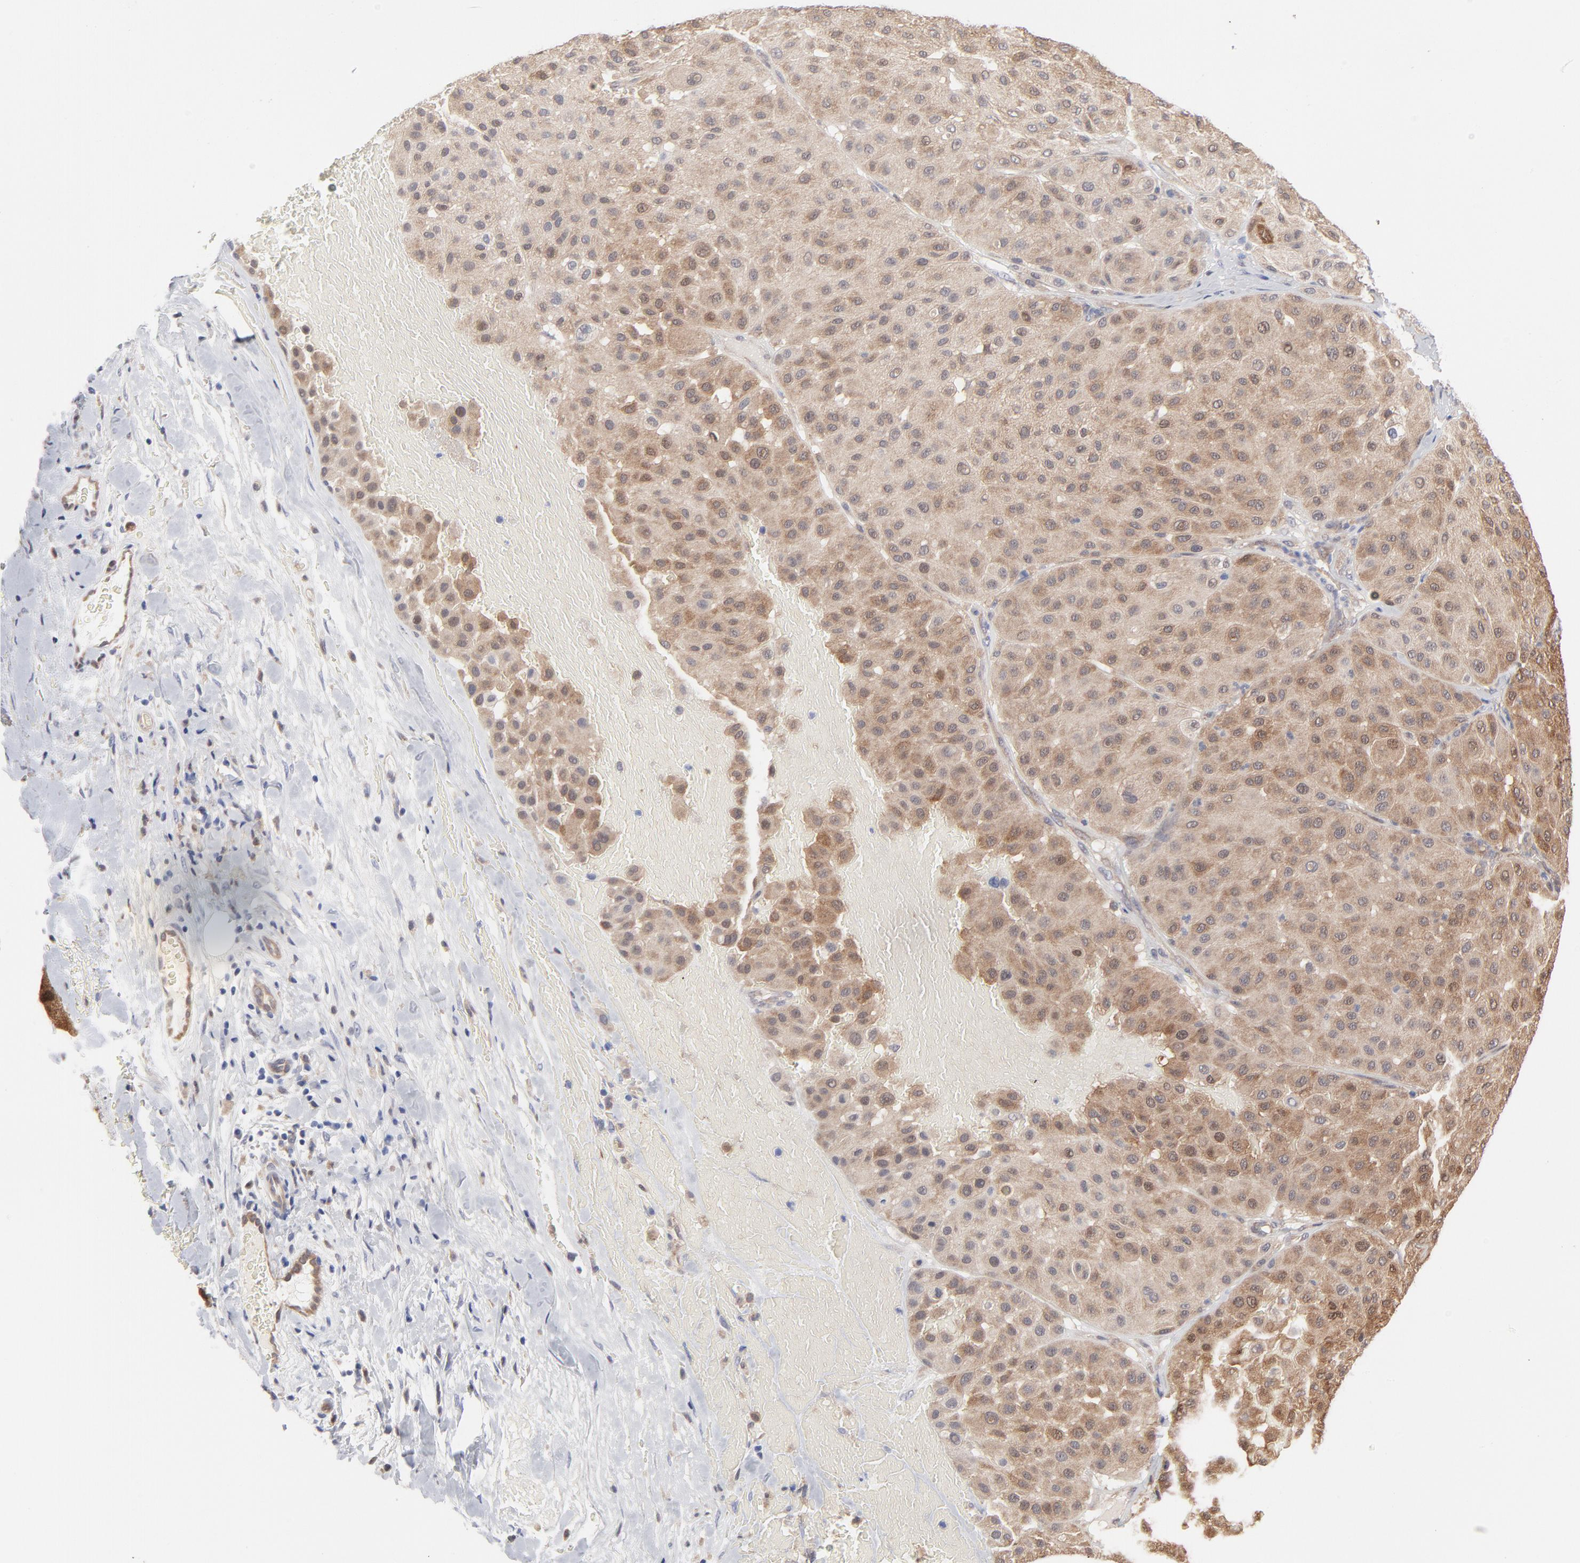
{"staining": {"intensity": "moderate", "quantity": ">75%", "location": "cytoplasmic/membranous"}, "tissue": "melanoma", "cell_type": "Tumor cells", "image_type": "cancer", "snomed": [{"axis": "morphology", "description": "Normal tissue, NOS"}, {"axis": "morphology", "description": "Malignant melanoma, Metastatic site"}, {"axis": "topography", "description": "Skin"}], "caption": "Protein positivity by immunohistochemistry (IHC) reveals moderate cytoplasmic/membranous staining in approximately >75% of tumor cells in melanoma.", "gene": "ARRB1", "patient": {"sex": "male", "age": 41}}